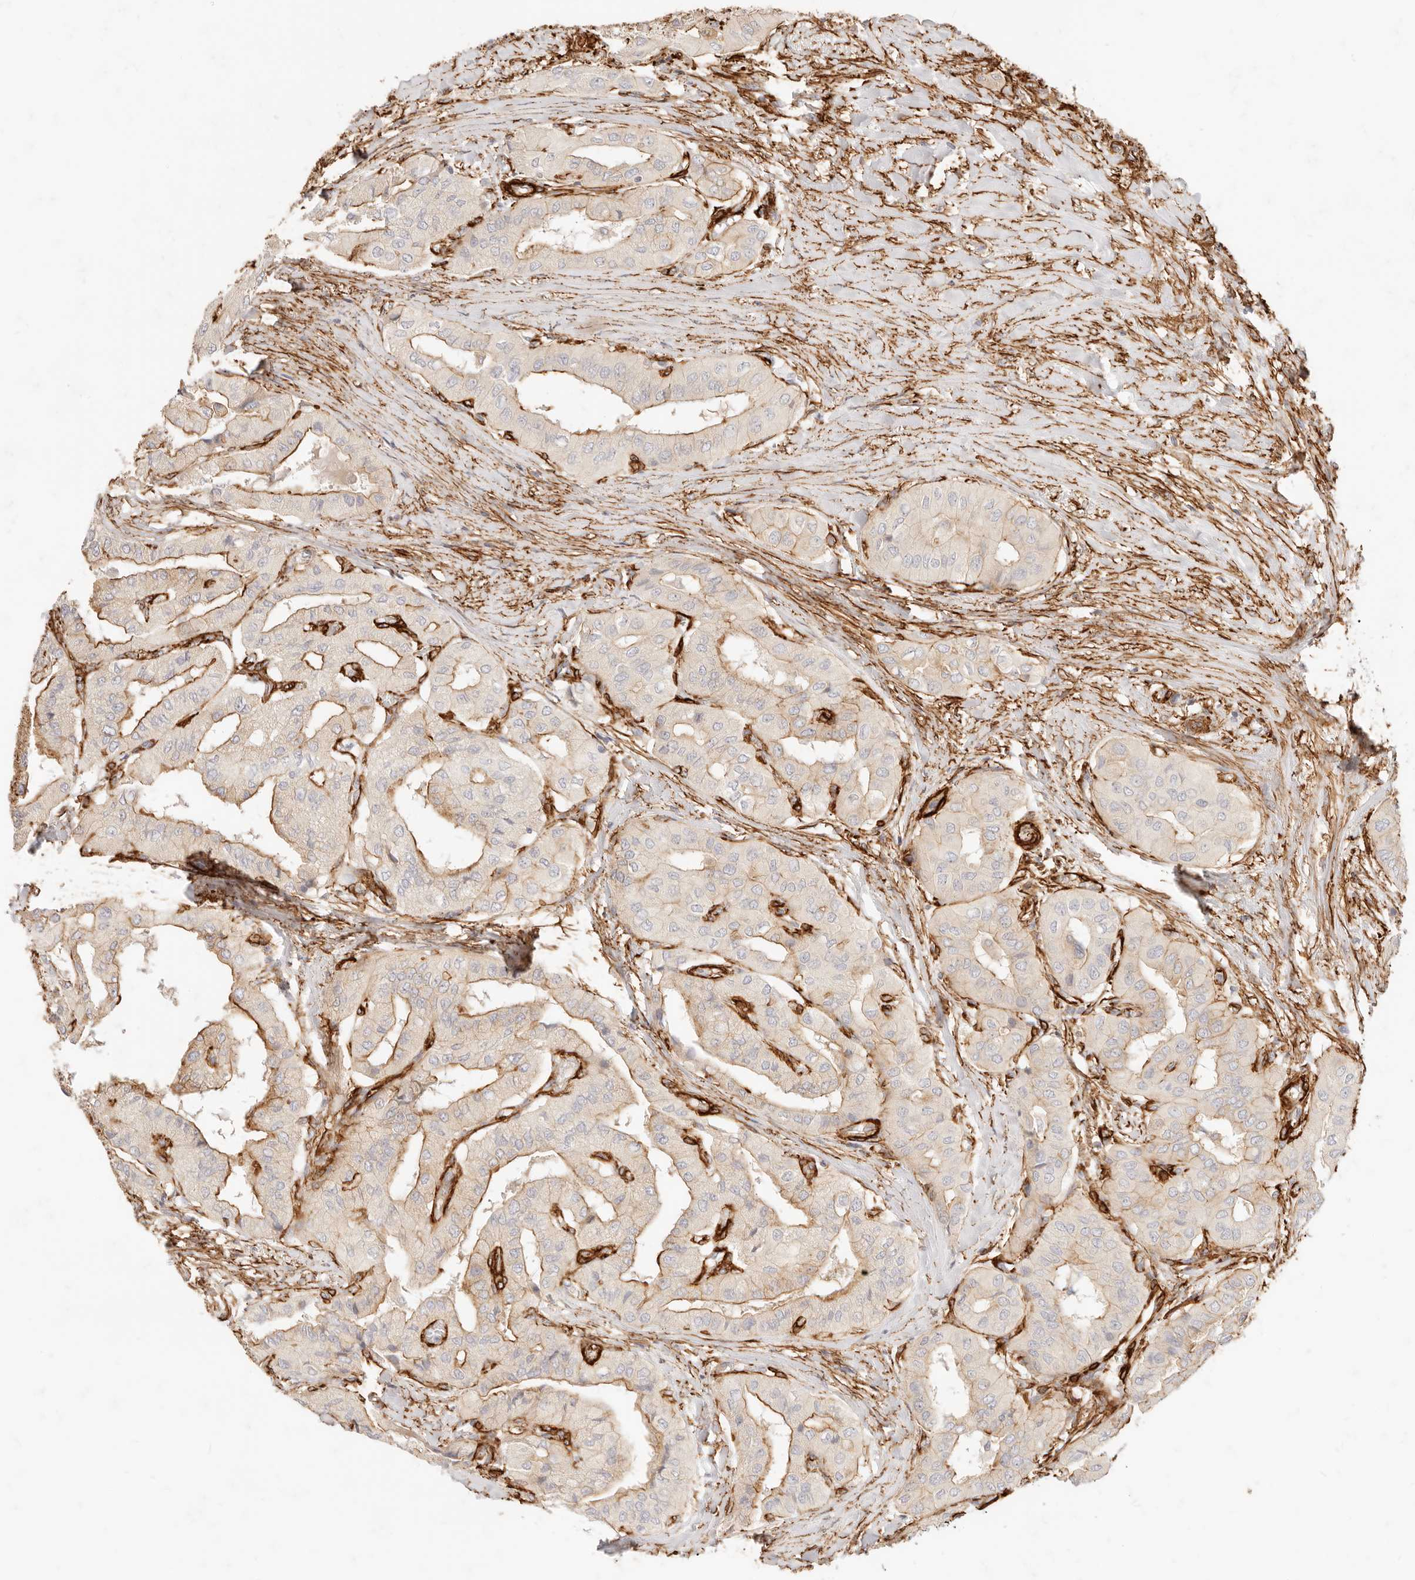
{"staining": {"intensity": "moderate", "quantity": "<25%", "location": "cytoplasmic/membranous"}, "tissue": "thyroid cancer", "cell_type": "Tumor cells", "image_type": "cancer", "snomed": [{"axis": "morphology", "description": "Papillary adenocarcinoma, NOS"}, {"axis": "topography", "description": "Thyroid gland"}], "caption": "An immunohistochemistry image of neoplastic tissue is shown. Protein staining in brown highlights moderate cytoplasmic/membranous positivity in thyroid cancer (papillary adenocarcinoma) within tumor cells. (Brightfield microscopy of DAB IHC at high magnification).", "gene": "TMTC2", "patient": {"sex": "female", "age": 59}}